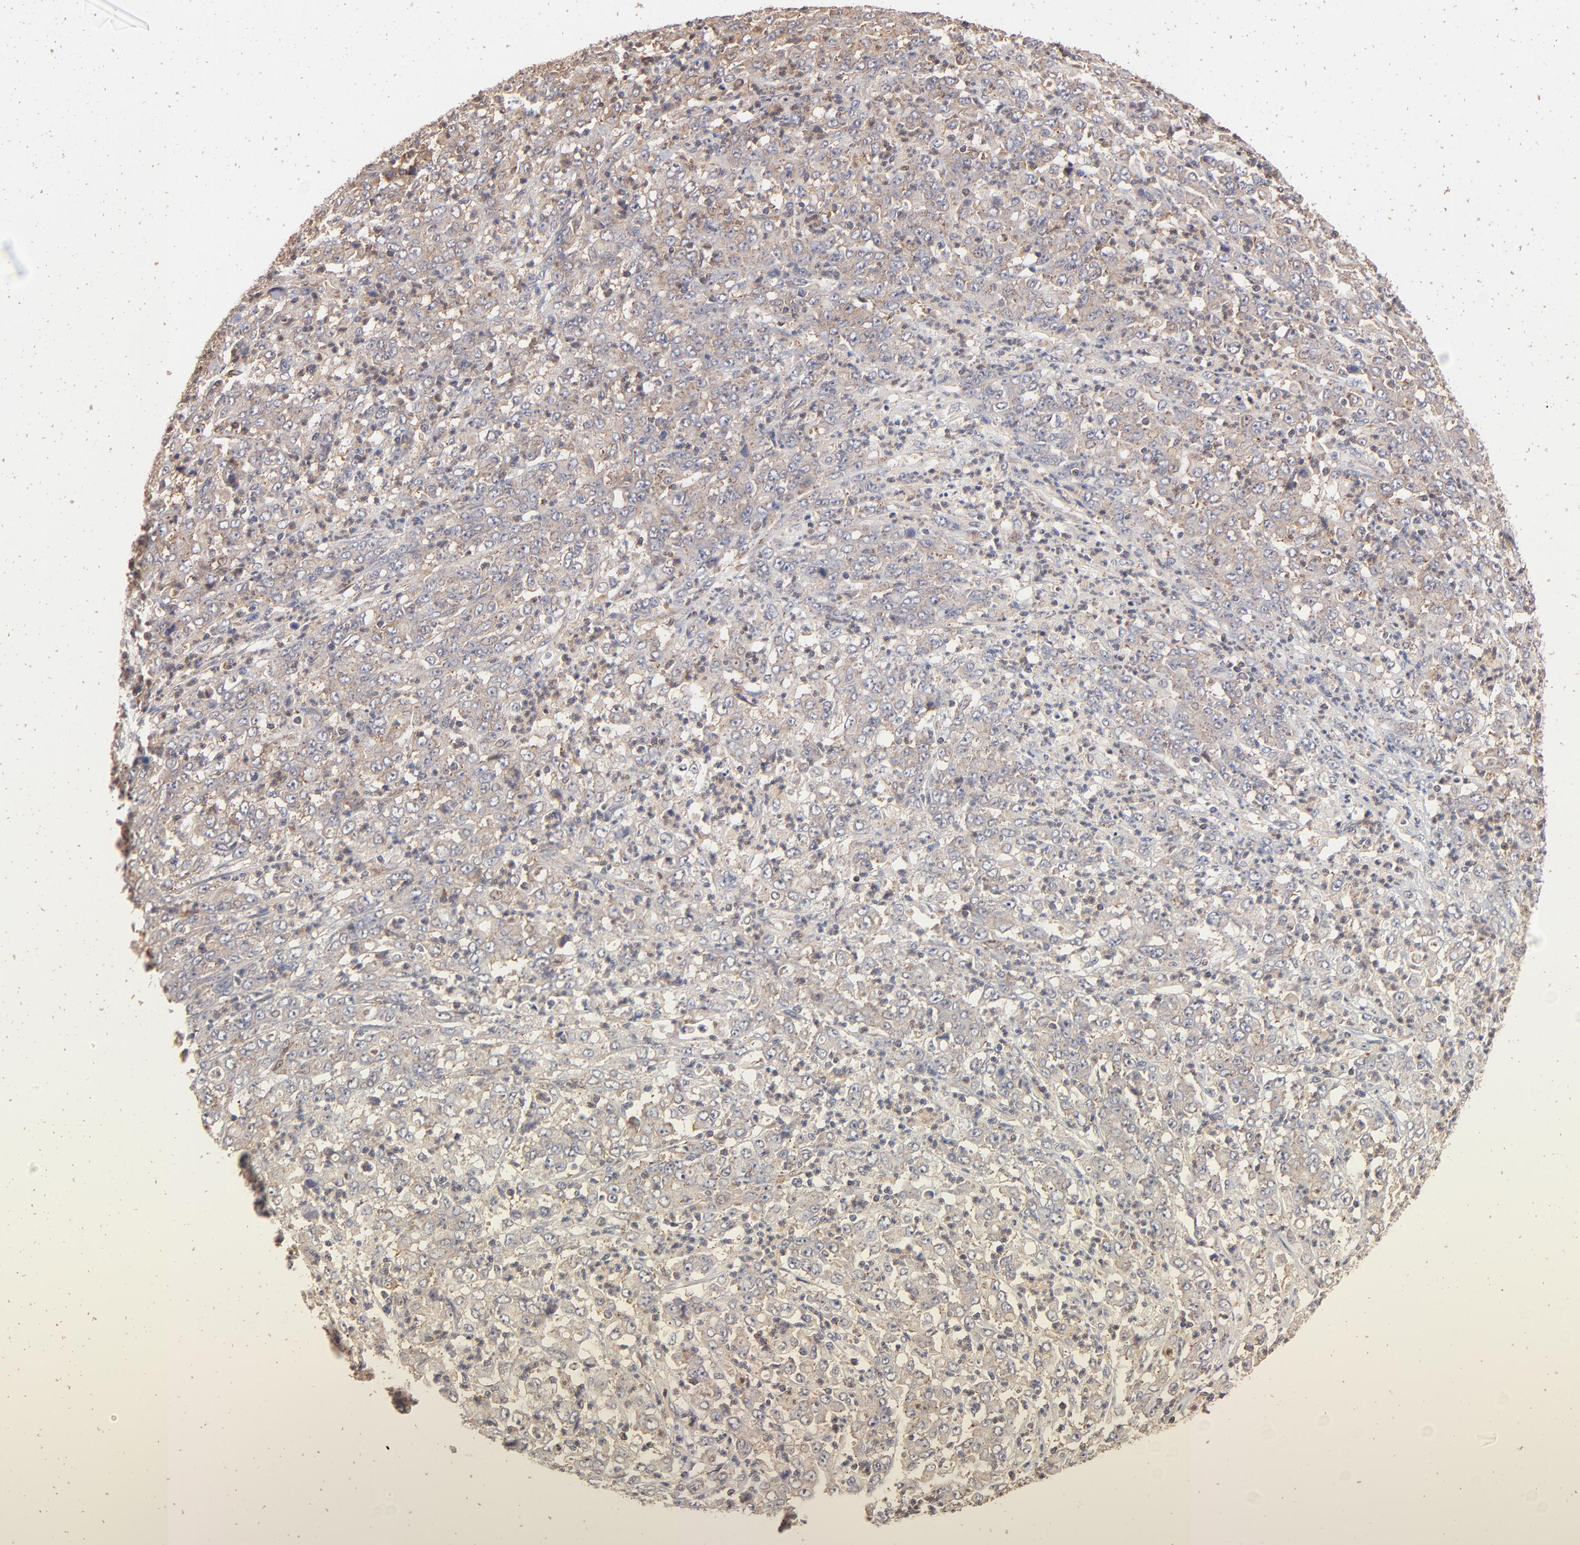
{"staining": {"intensity": "weak", "quantity": ">75%", "location": "cytoplasmic/membranous"}, "tissue": "stomach cancer", "cell_type": "Tumor cells", "image_type": "cancer", "snomed": [{"axis": "morphology", "description": "Adenocarcinoma, NOS"}, {"axis": "topography", "description": "Stomach, lower"}], "caption": "A brown stain shows weak cytoplasmic/membranous staining of a protein in human stomach cancer (adenocarcinoma) tumor cells.", "gene": "IVNS1ABP", "patient": {"sex": "female", "age": 71}}